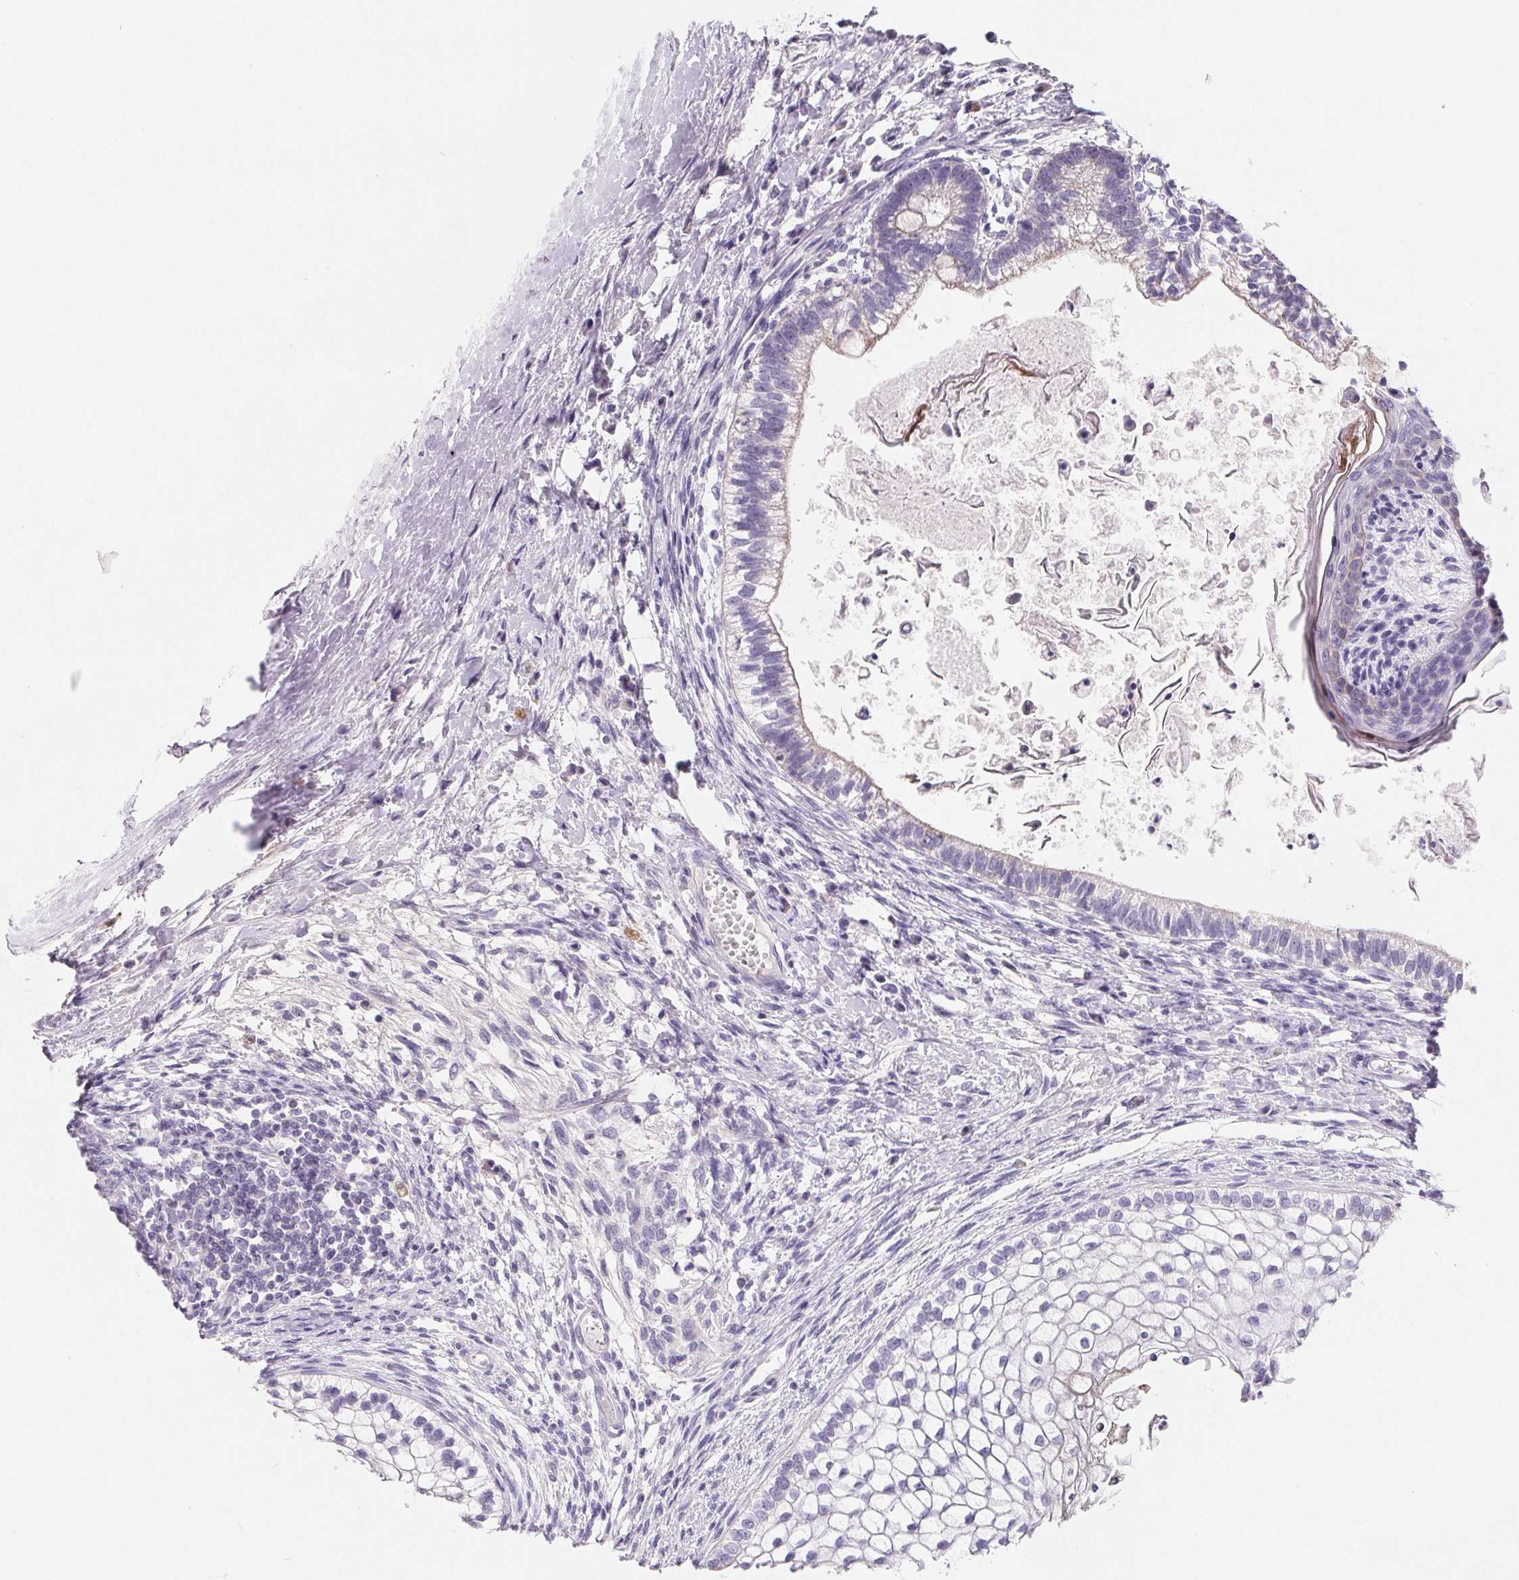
{"staining": {"intensity": "negative", "quantity": "none", "location": "none"}, "tissue": "testis cancer", "cell_type": "Tumor cells", "image_type": "cancer", "snomed": [{"axis": "morphology", "description": "Carcinoma, Embryonal, NOS"}, {"axis": "topography", "description": "Testis"}], "caption": "IHC image of embryonal carcinoma (testis) stained for a protein (brown), which demonstrates no positivity in tumor cells. (DAB IHC with hematoxylin counter stain).", "gene": "FDX1", "patient": {"sex": "male", "age": 37}}